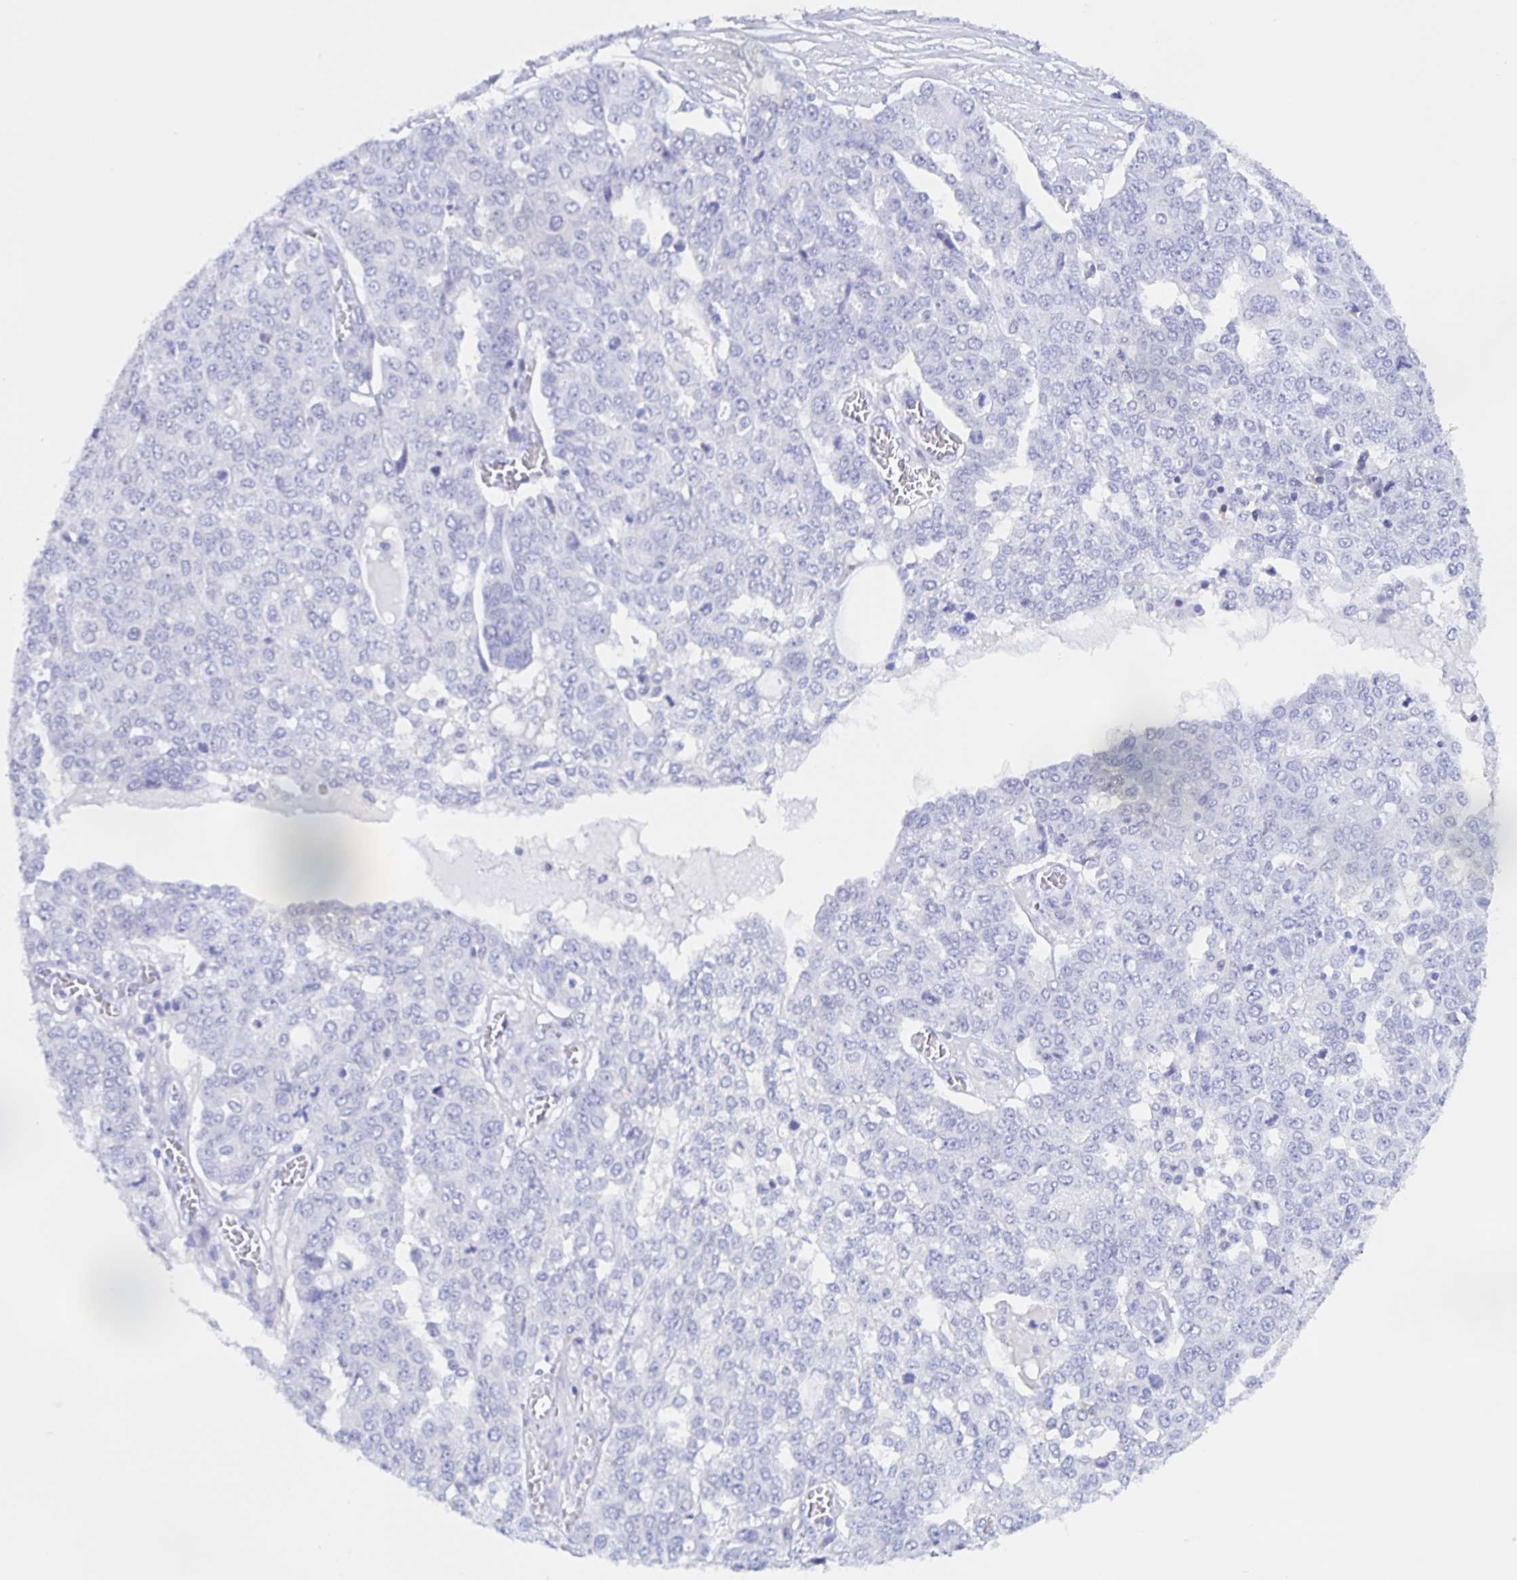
{"staining": {"intensity": "negative", "quantity": "none", "location": "none"}, "tissue": "ovarian cancer", "cell_type": "Tumor cells", "image_type": "cancer", "snomed": [{"axis": "morphology", "description": "Cystadenocarcinoma, serous, NOS"}, {"axis": "topography", "description": "Soft tissue"}, {"axis": "topography", "description": "Ovary"}], "caption": "Tumor cells show no significant protein positivity in ovarian serous cystadenocarcinoma.", "gene": "TGIF2LX", "patient": {"sex": "female", "age": 57}}